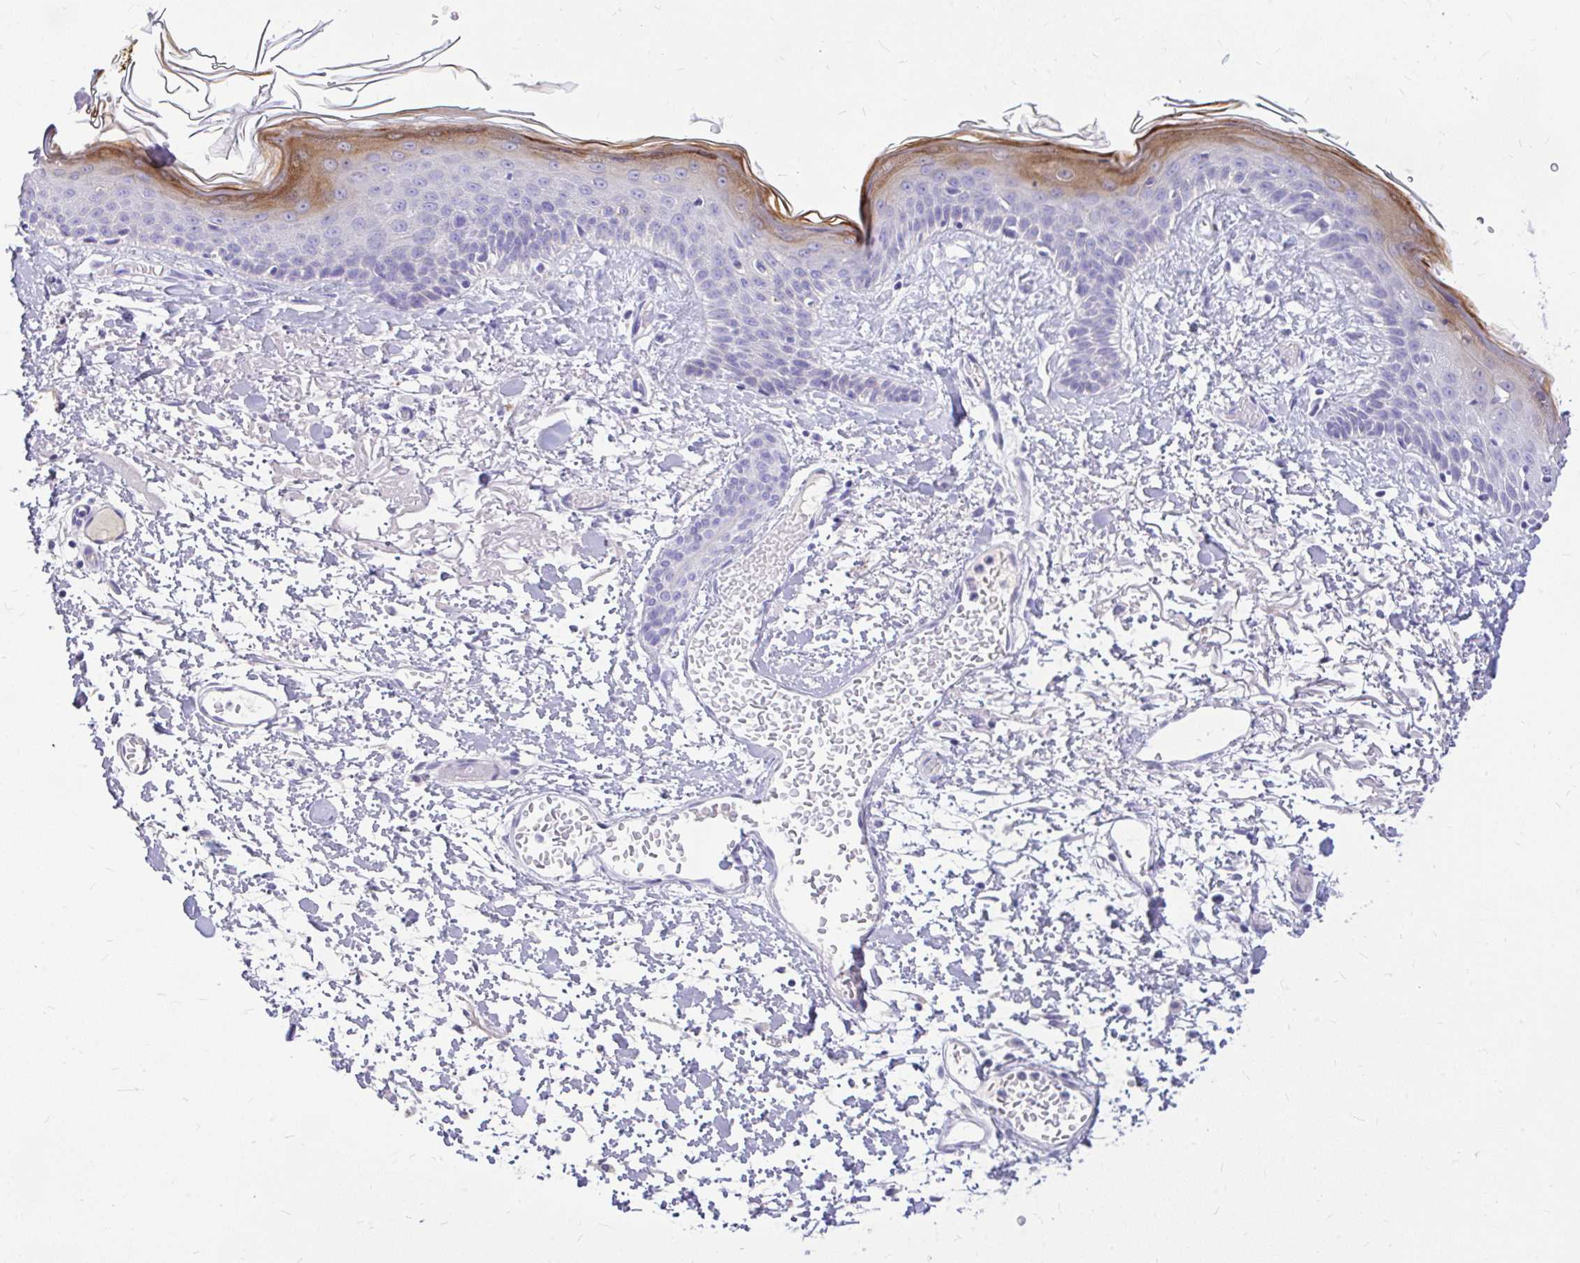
{"staining": {"intensity": "negative", "quantity": "none", "location": "none"}, "tissue": "skin", "cell_type": "Fibroblasts", "image_type": "normal", "snomed": [{"axis": "morphology", "description": "Normal tissue, NOS"}, {"axis": "topography", "description": "Skin"}], "caption": "High magnification brightfield microscopy of unremarkable skin stained with DAB (3,3'-diaminobenzidine) (brown) and counterstained with hematoxylin (blue): fibroblasts show no significant expression.", "gene": "MAP1LC3A", "patient": {"sex": "male", "age": 79}}